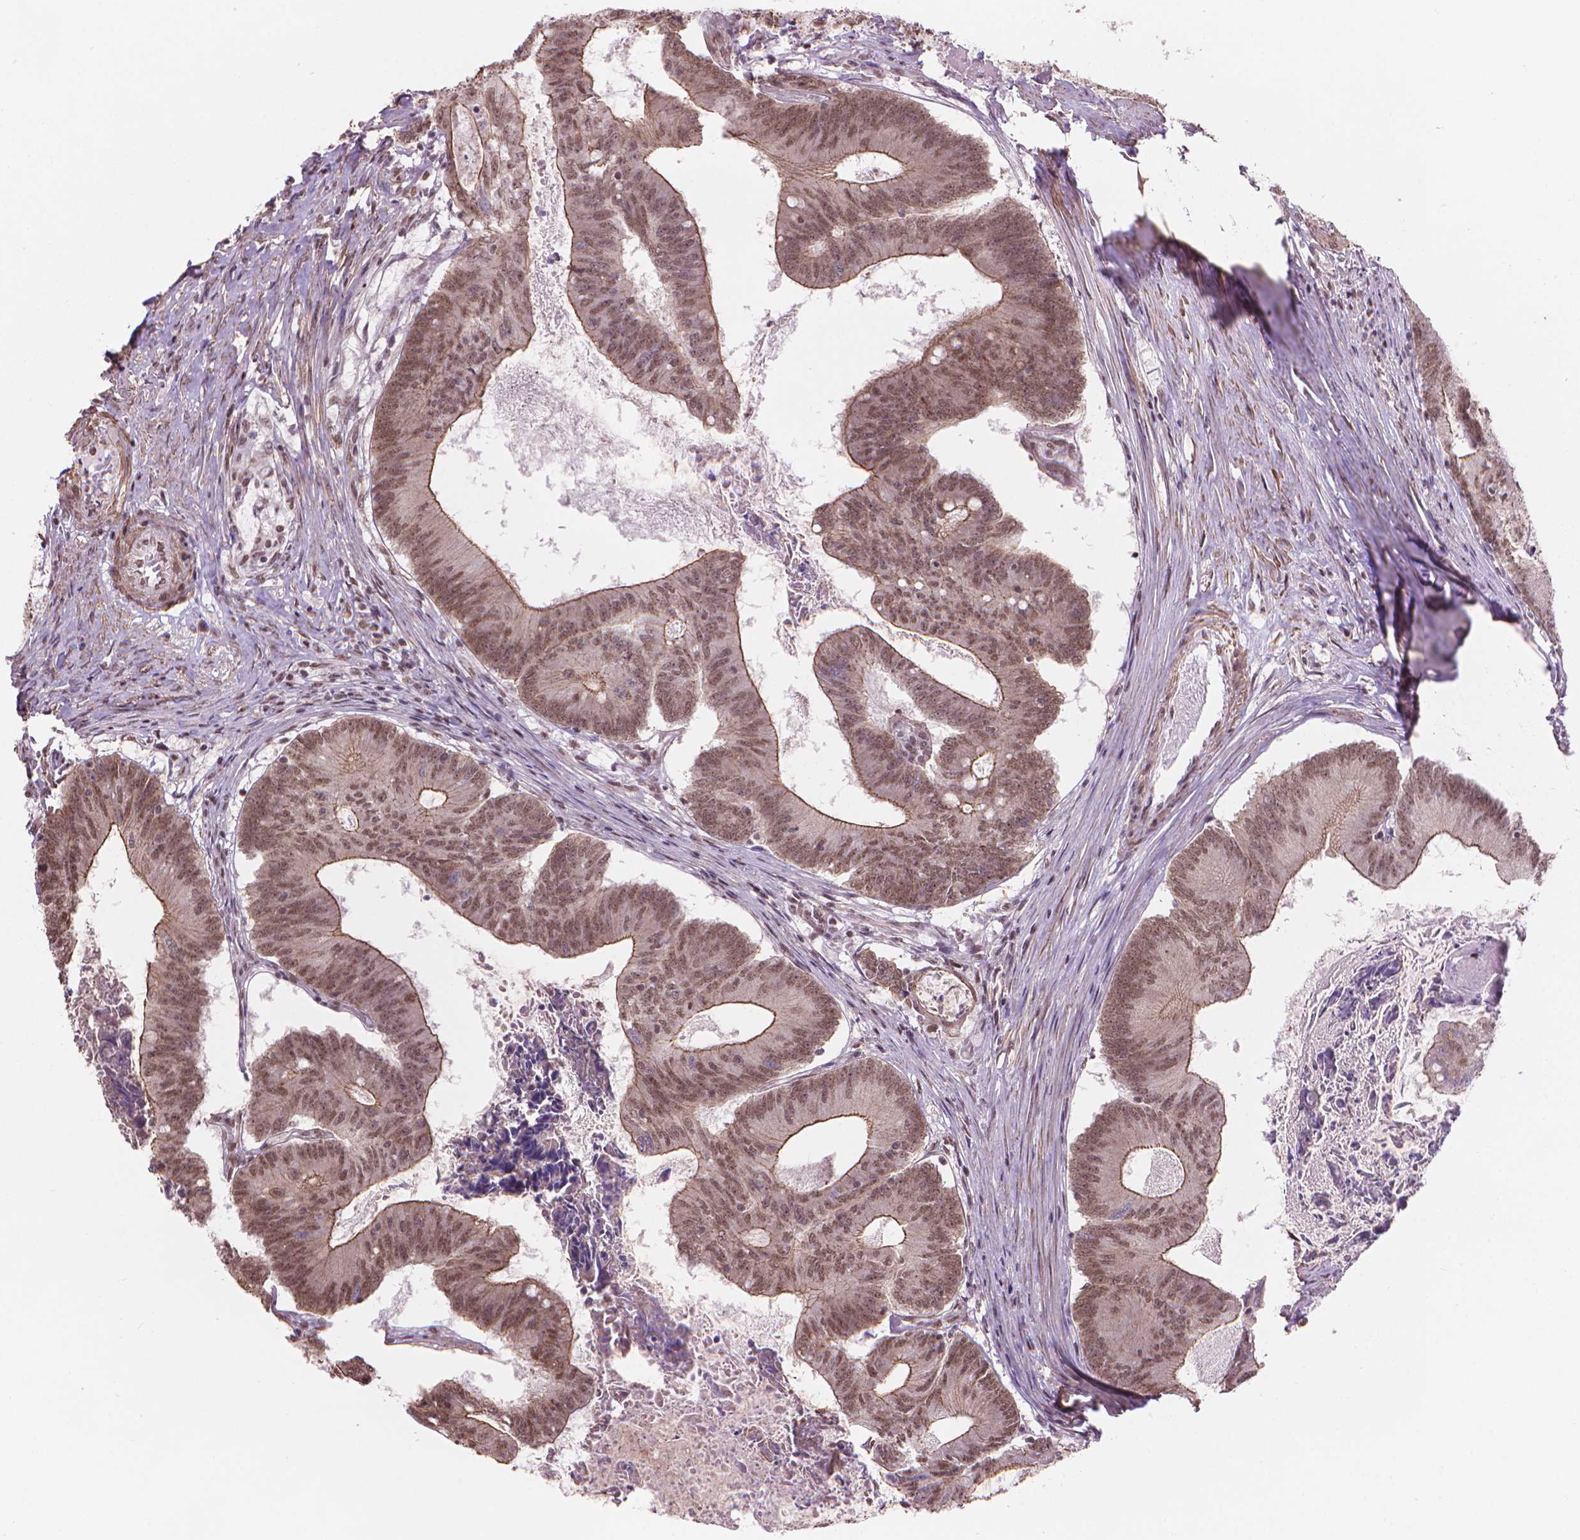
{"staining": {"intensity": "moderate", "quantity": "25%-75%", "location": "cytoplasmic/membranous,nuclear"}, "tissue": "colorectal cancer", "cell_type": "Tumor cells", "image_type": "cancer", "snomed": [{"axis": "morphology", "description": "Adenocarcinoma, NOS"}, {"axis": "topography", "description": "Colon"}], "caption": "About 25%-75% of tumor cells in human colorectal adenocarcinoma demonstrate moderate cytoplasmic/membranous and nuclear protein positivity as visualized by brown immunohistochemical staining.", "gene": "HOXD4", "patient": {"sex": "female", "age": 70}}